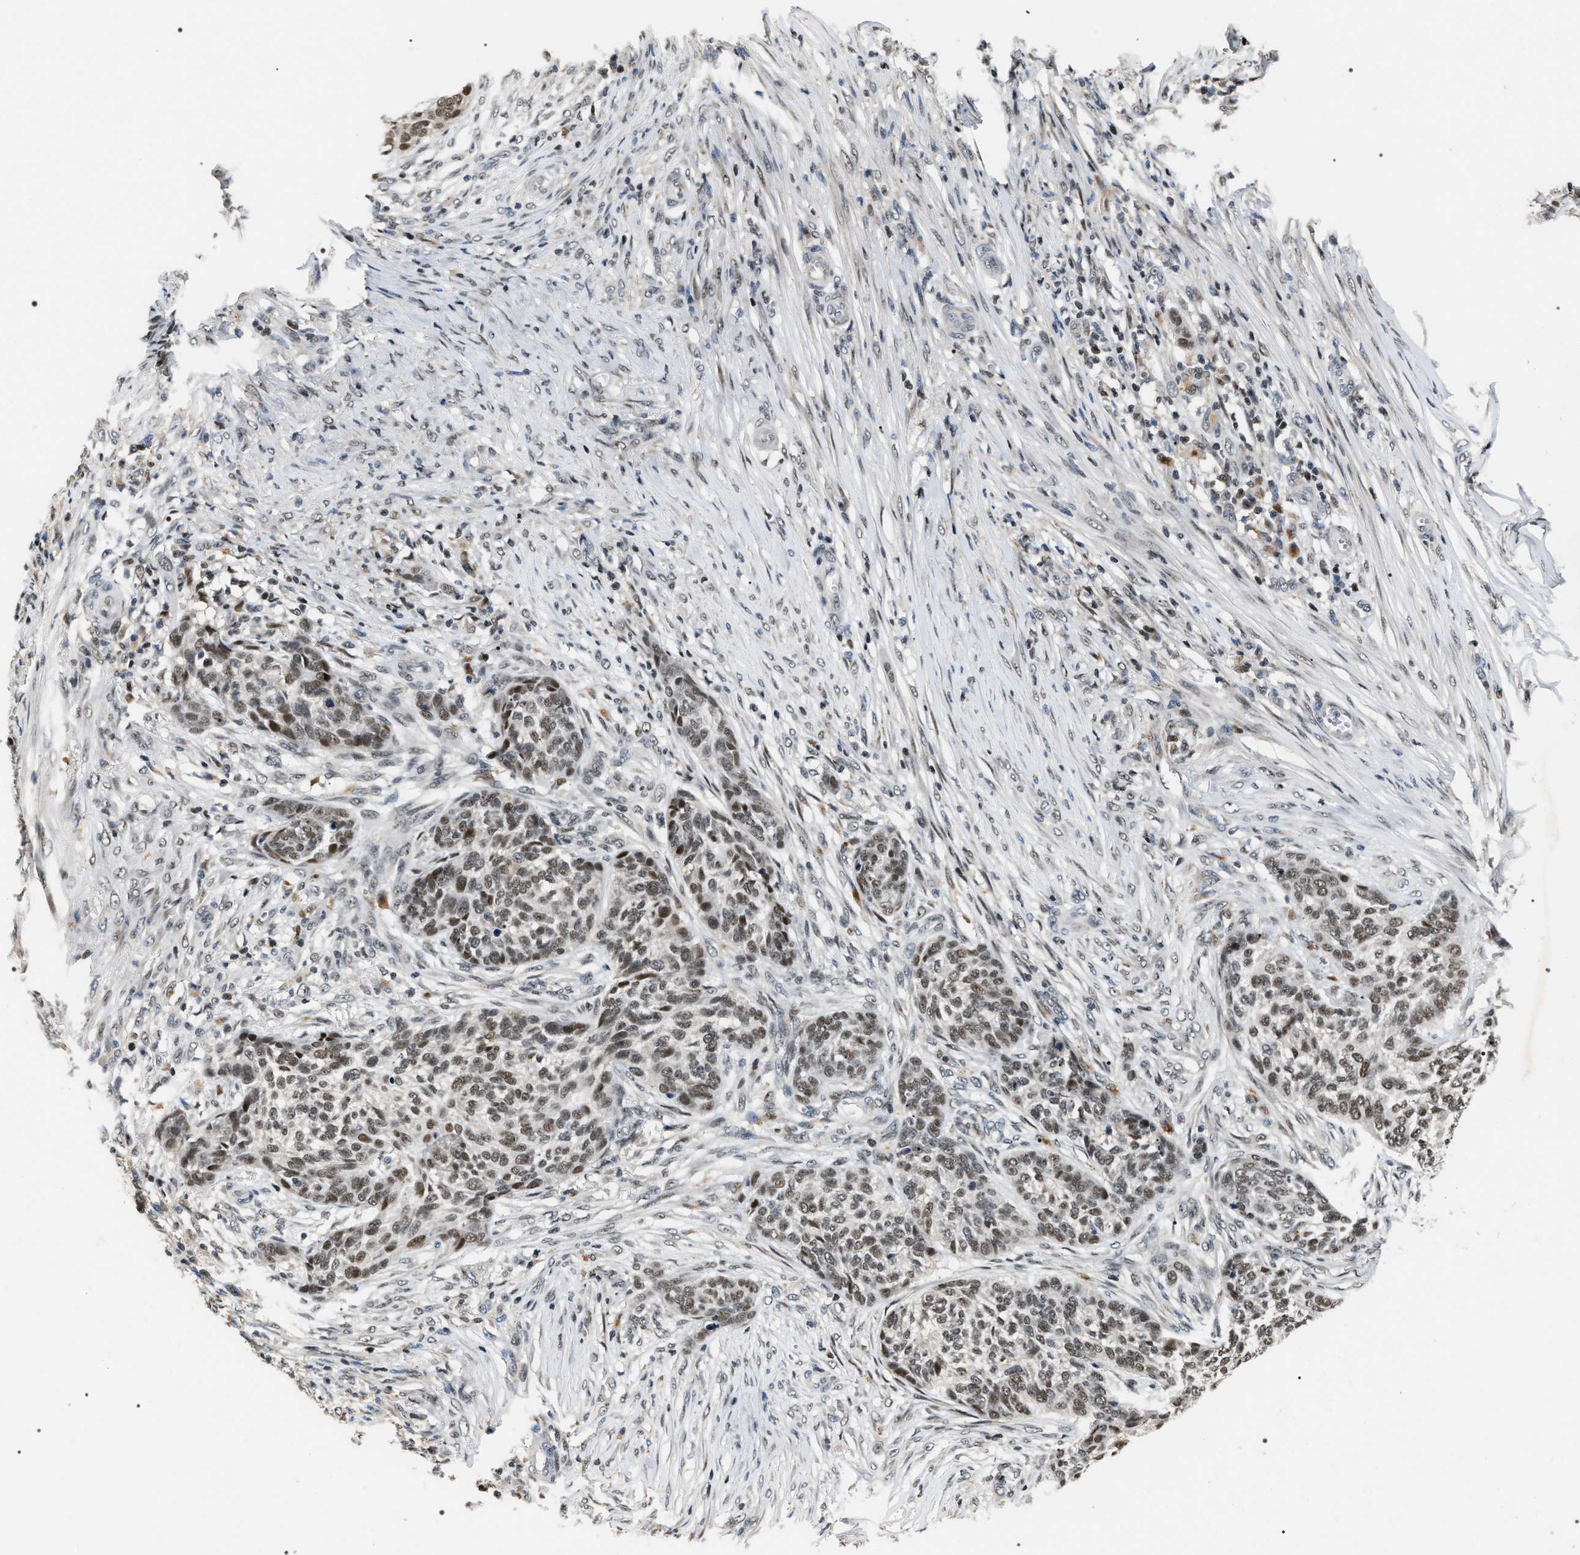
{"staining": {"intensity": "moderate", "quantity": ">75%", "location": "nuclear"}, "tissue": "skin cancer", "cell_type": "Tumor cells", "image_type": "cancer", "snomed": [{"axis": "morphology", "description": "Basal cell carcinoma"}, {"axis": "topography", "description": "Skin"}], "caption": "Skin cancer (basal cell carcinoma) tissue reveals moderate nuclear expression in about >75% of tumor cells, visualized by immunohistochemistry.", "gene": "C7orf25", "patient": {"sex": "male", "age": 85}}